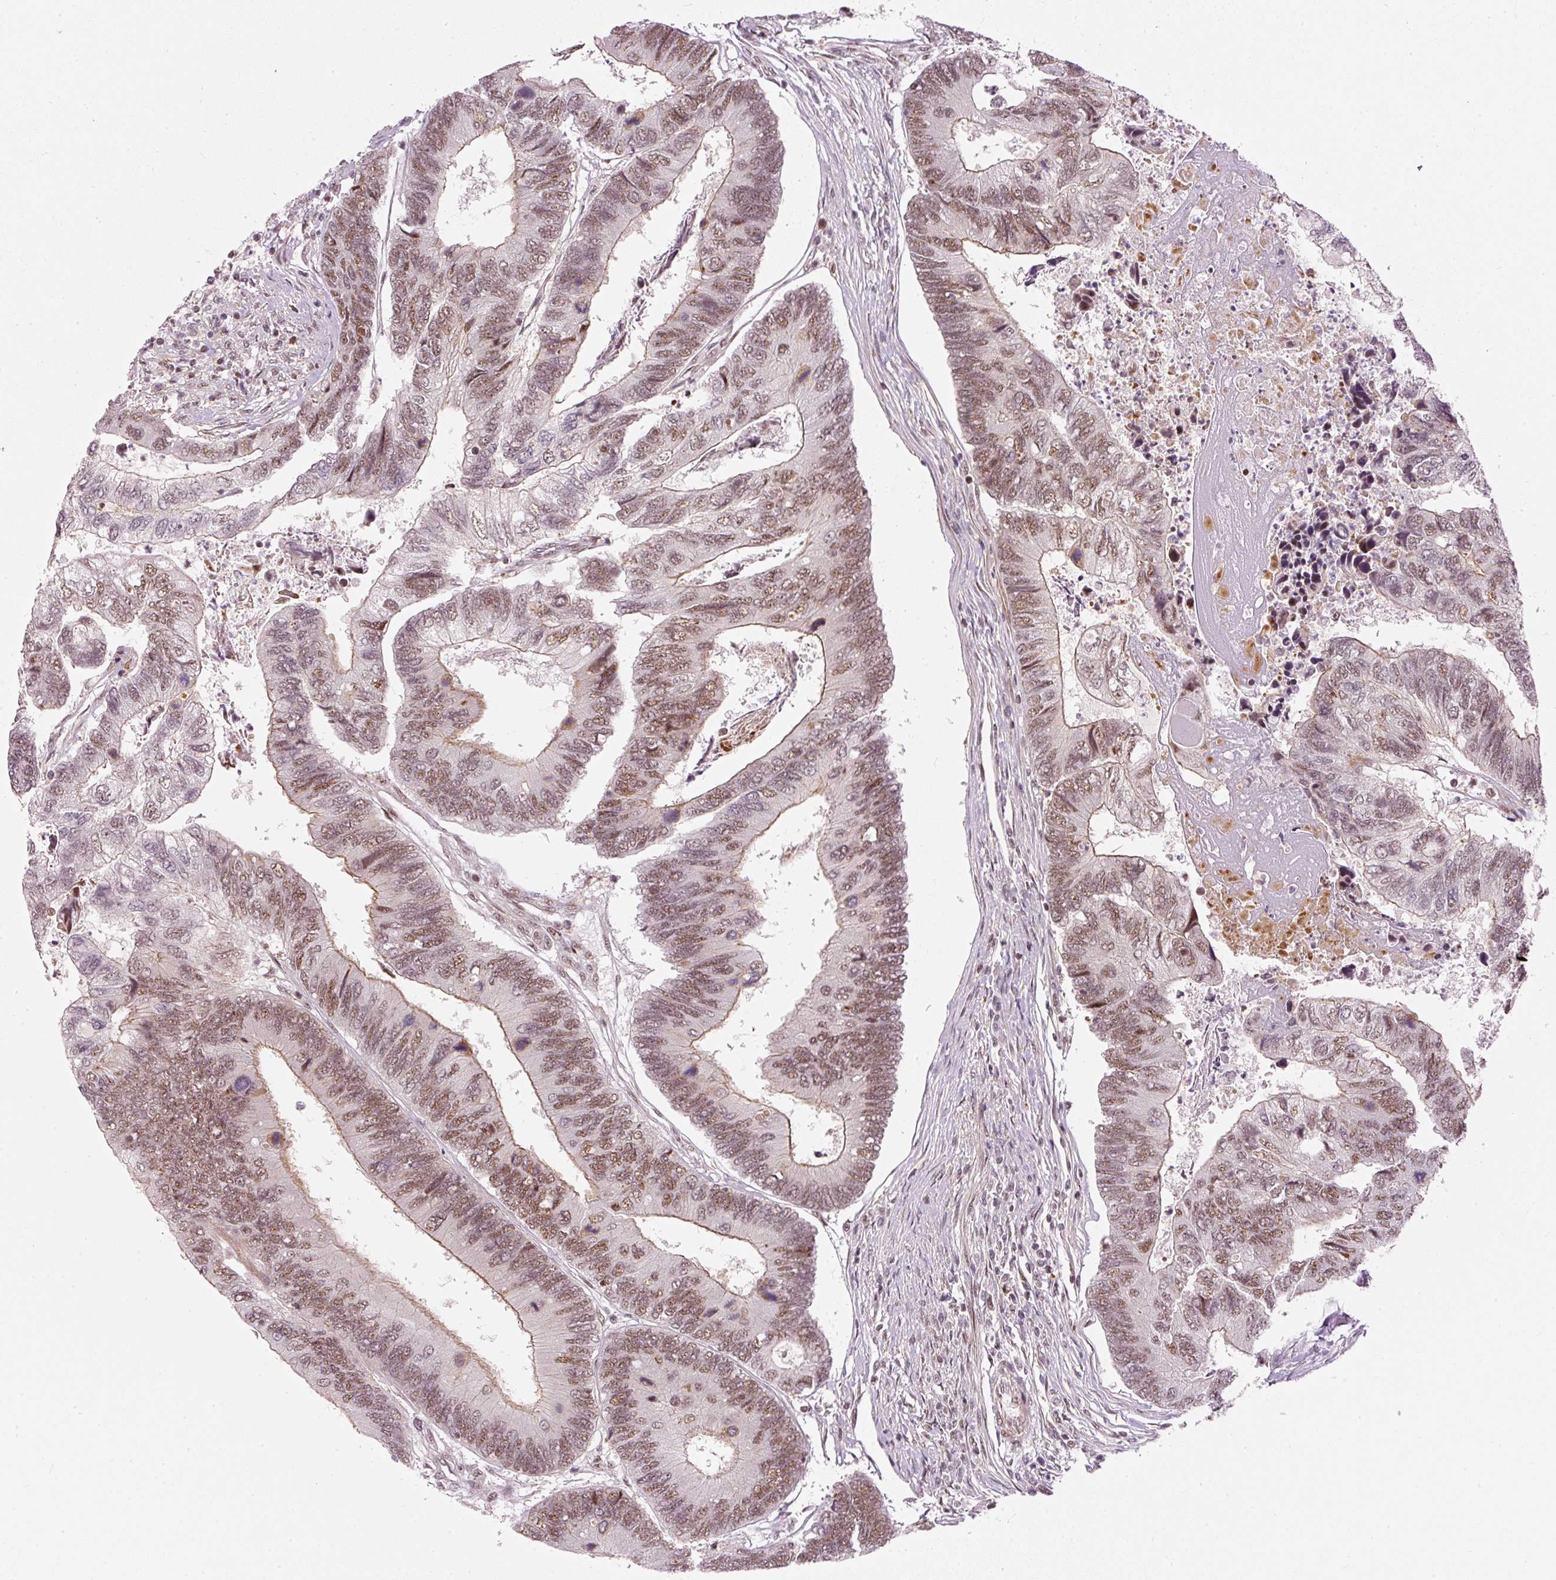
{"staining": {"intensity": "moderate", "quantity": ">75%", "location": "nuclear"}, "tissue": "colorectal cancer", "cell_type": "Tumor cells", "image_type": "cancer", "snomed": [{"axis": "morphology", "description": "Adenocarcinoma, NOS"}, {"axis": "topography", "description": "Colon"}], "caption": "Immunohistochemical staining of human colorectal cancer (adenocarcinoma) exhibits moderate nuclear protein staining in approximately >75% of tumor cells. The staining was performed using DAB, with brown indicating positive protein expression. Nuclei are stained blue with hematoxylin.", "gene": "THOC6", "patient": {"sex": "female", "age": 67}}